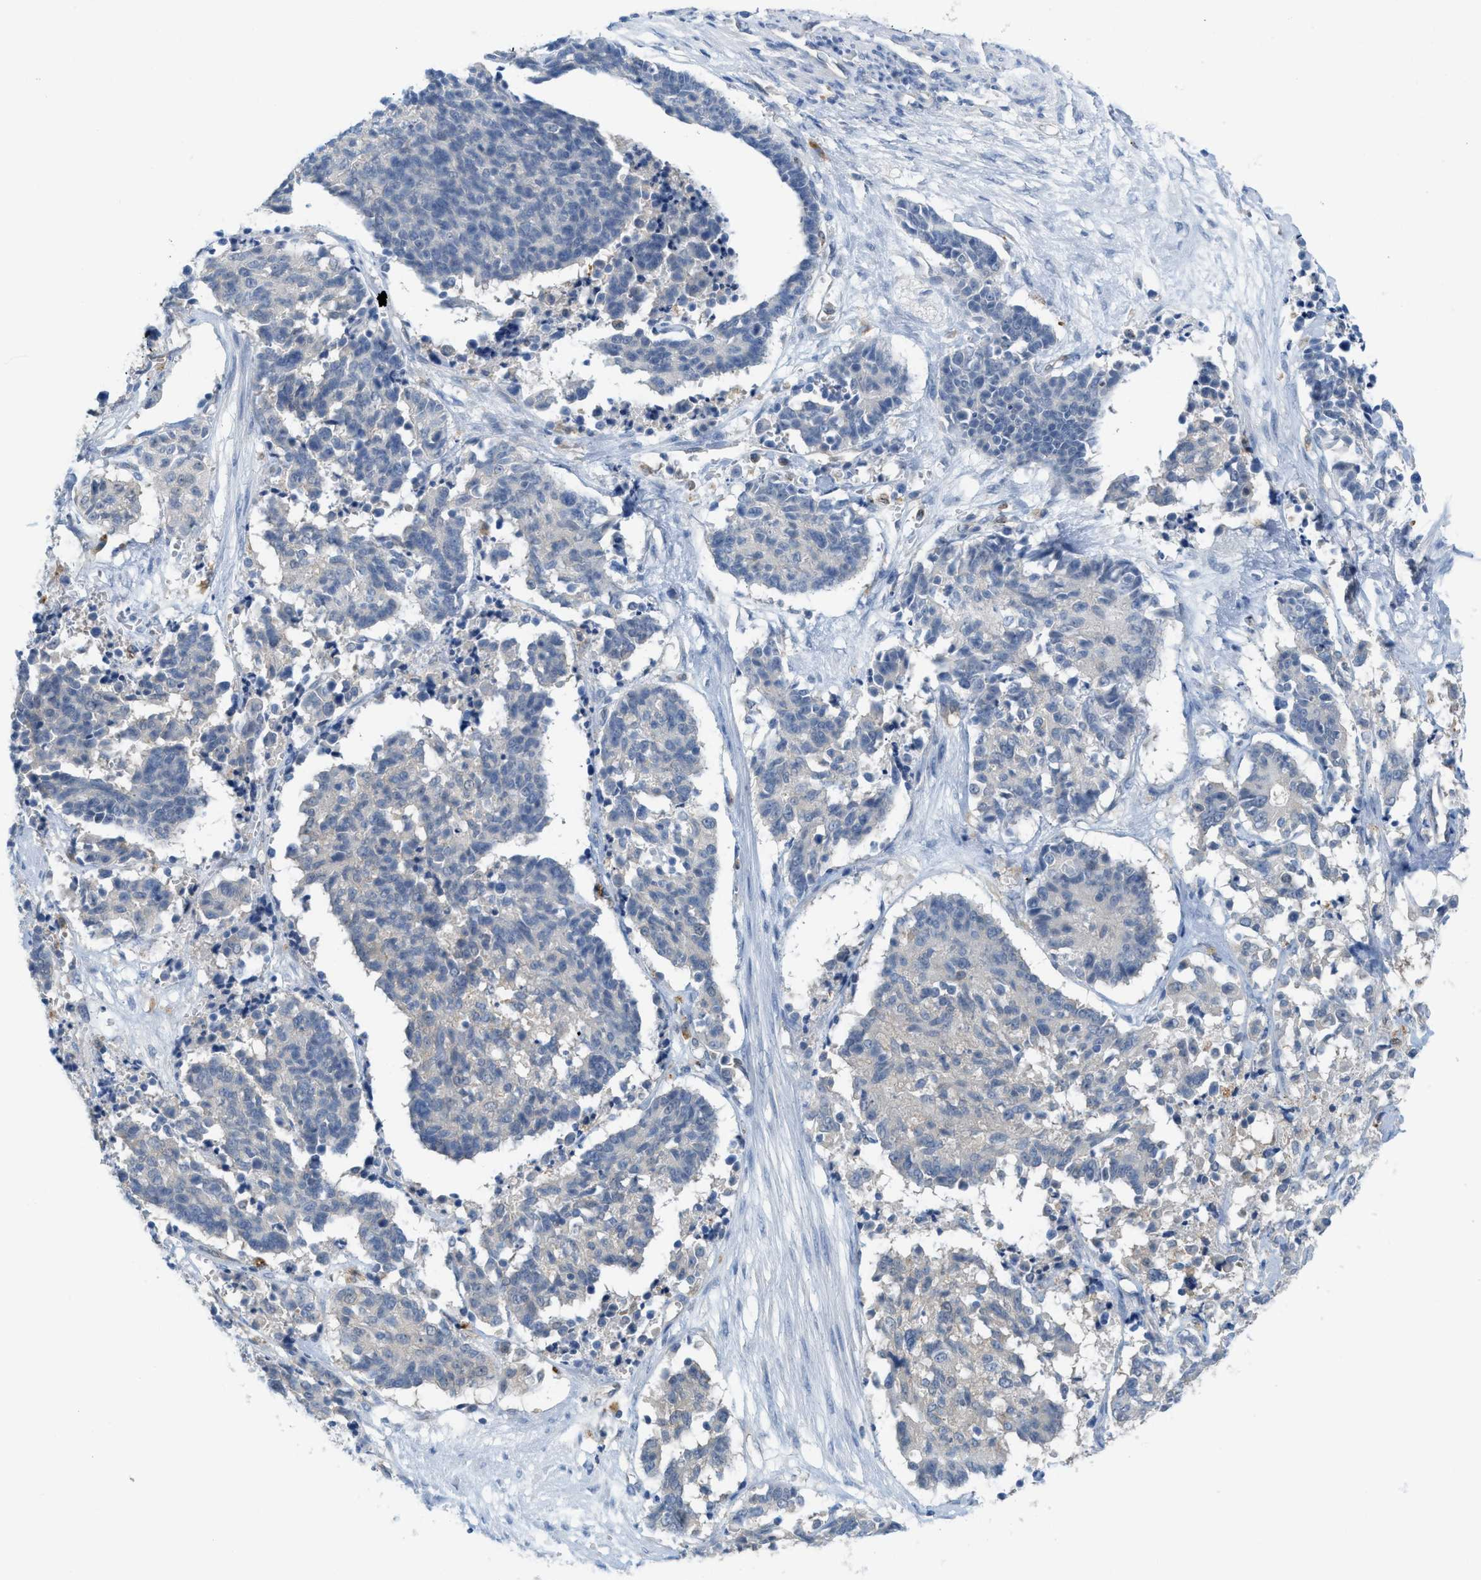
{"staining": {"intensity": "negative", "quantity": "none", "location": "none"}, "tissue": "cervical cancer", "cell_type": "Tumor cells", "image_type": "cancer", "snomed": [{"axis": "morphology", "description": "Squamous cell carcinoma, NOS"}, {"axis": "topography", "description": "Cervix"}], "caption": "Cervical squamous cell carcinoma was stained to show a protein in brown. There is no significant expression in tumor cells. Nuclei are stained in blue.", "gene": "CSTB", "patient": {"sex": "female", "age": 35}}